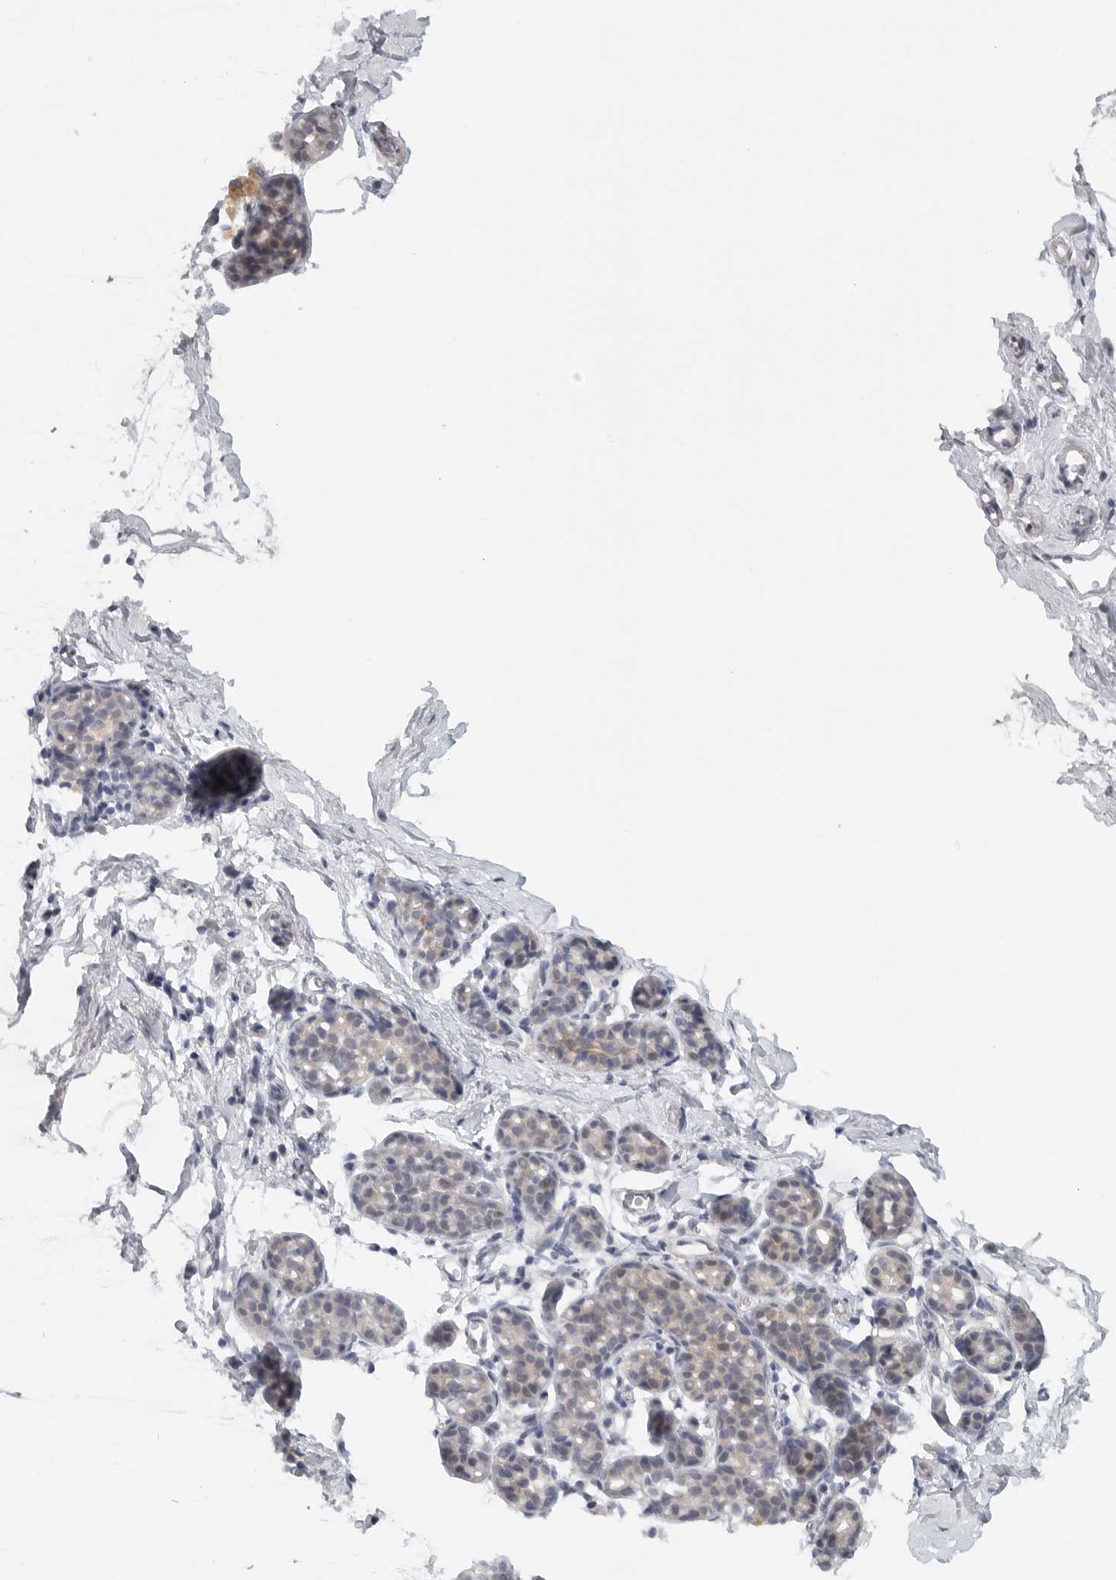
{"staining": {"intensity": "negative", "quantity": "none", "location": "none"}, "tissue": "breast", "cell_type": "Adipocytes", "image_type": "normal", "snomed": [{"axis": "morphology", "description": "Normal tissue, NOS"}, {"axis": "topography", "description": "Breast"}], "caption": "DAB immunohistochemical staining of unremarkable human breast shows no significant positivity in adipocytes. (DAB (3,3'-diaminobenzidine) immunohistochemistry visualized using brightfield microscopy, high magnification).", "gene": "TNR", "patient": {"sex": "female", "age": 62}}